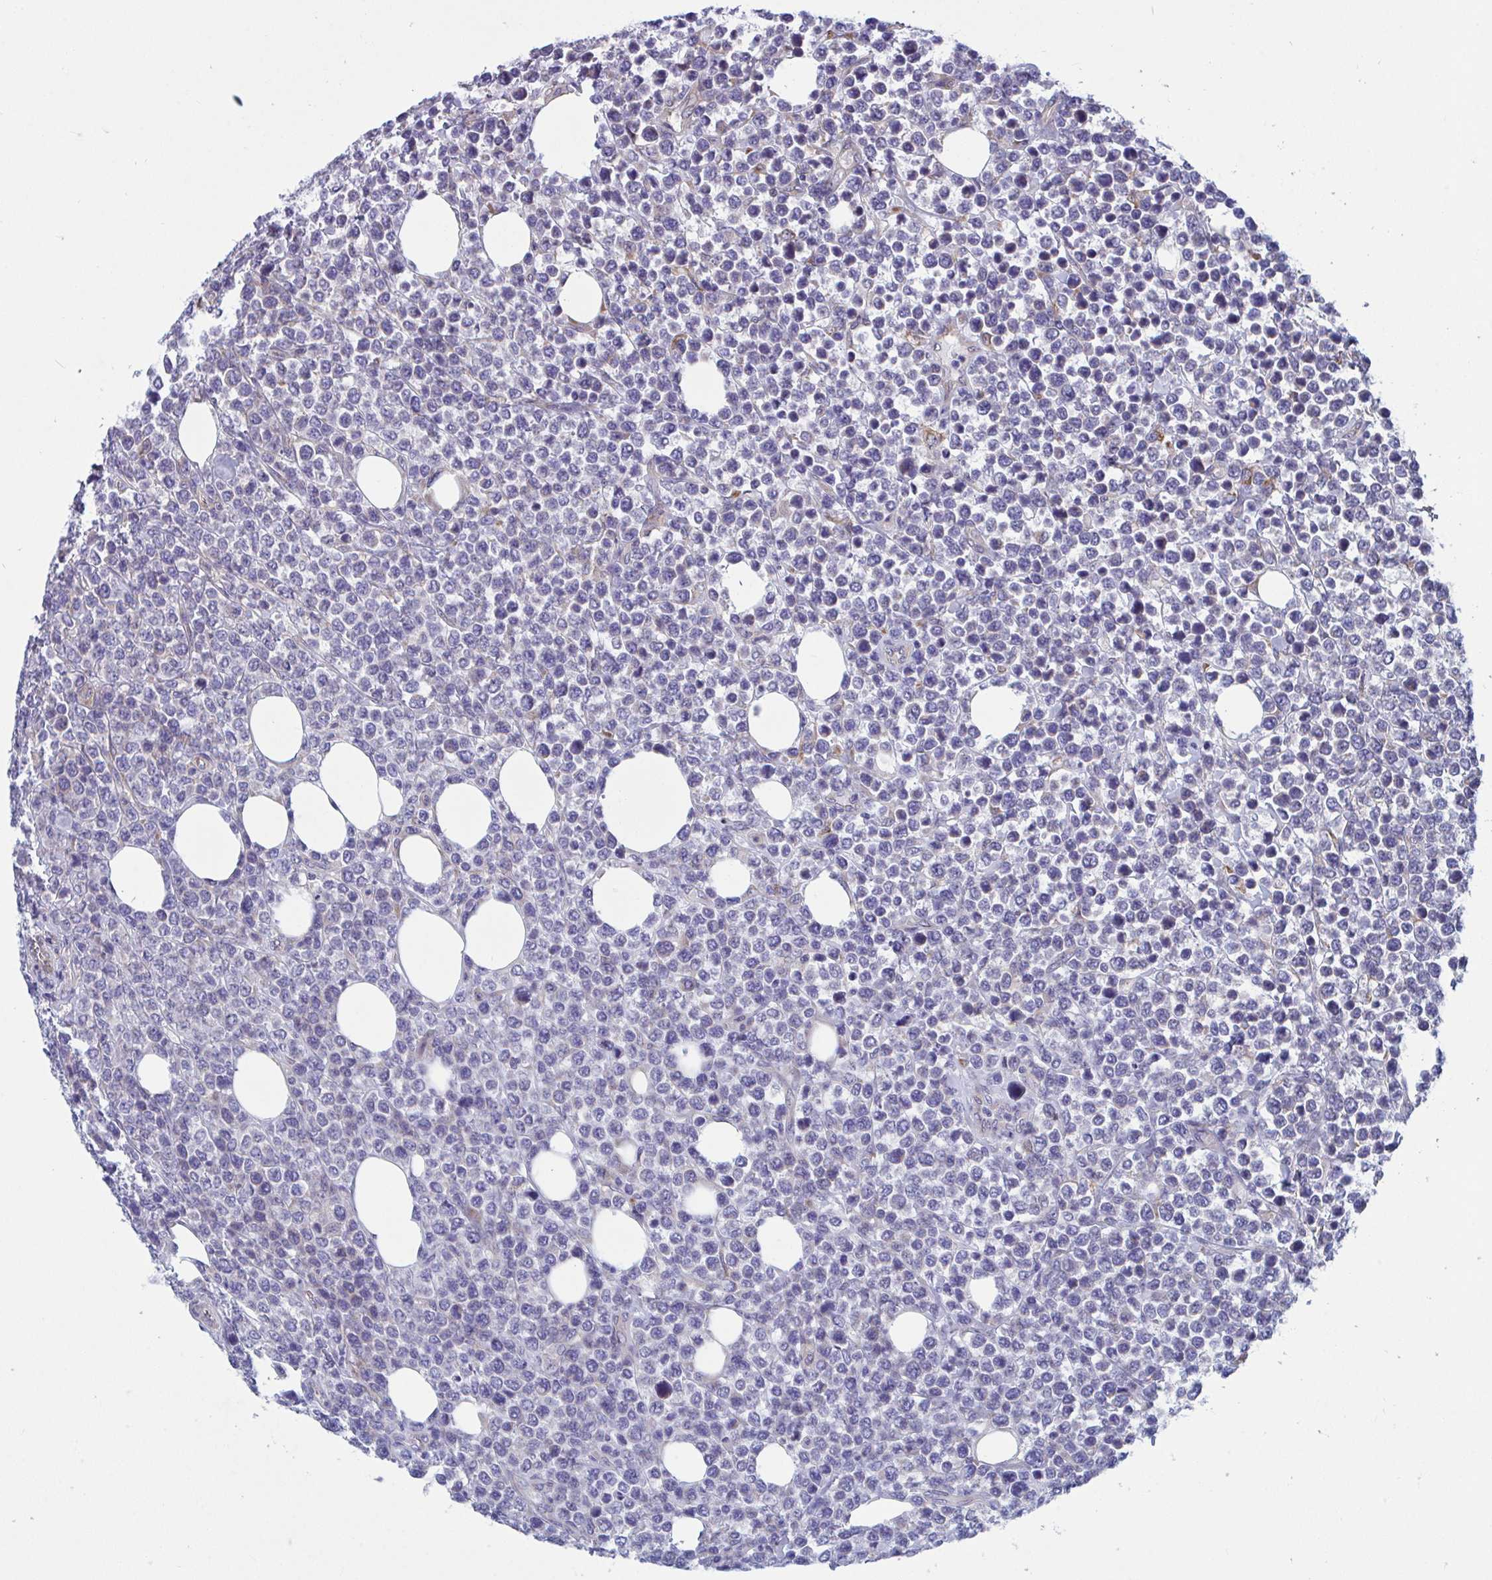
{"staining": {"intensity": "negative", "quantity": "none", "location": "none"}, "tissue": "lymphoma", "cell_type": "Tumor cells", "image_type": "cancer", "snomed": [{"axis": "morphology", "description": "Malignant lymphoma, non-Hodgkin's type, High grade"}, {"axis": "topography", "description": "Soft tissue"}], "caption": "Malignant lymphoma, non-Hodgkin's type (high-grade) was stained to show a protein in brown. There is no significant staining in tumor cells.", "gene": "WBP1", "patient": {"sex": "female", "age": 56}}